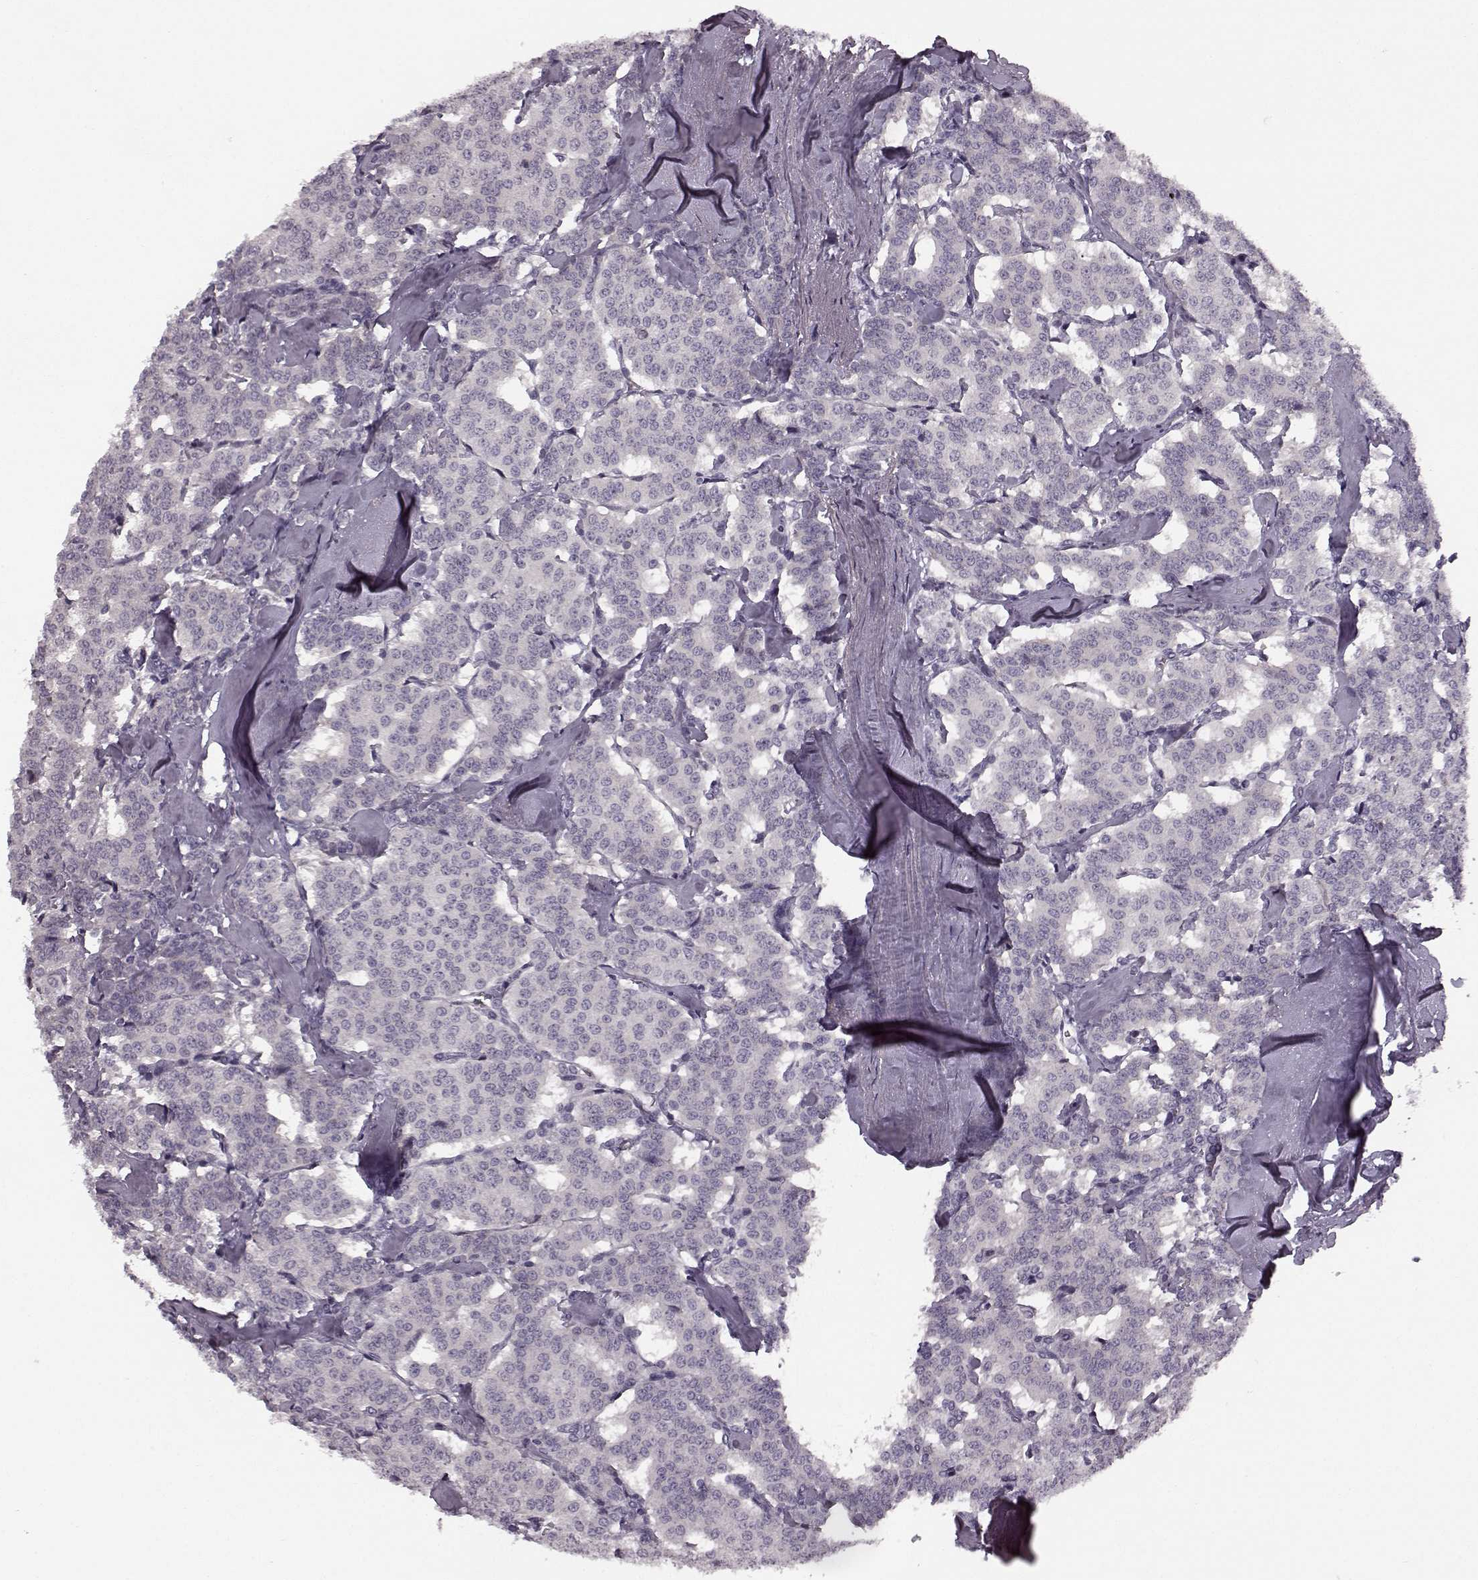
{"staining": {"intensity": "negative", "quantity": "none", "location": "none"}, "tissue": "carcinoid", "cell_type": "Tumor cells", "image_type": "cancer", "snomed": [{"axis": "morphology", "description": "Carcinoid, malignant, NOS"}, {"axis": "topography", "description": "Lung"}], "caption": "This is an immunohistochemistry image of malignant carcinoid. There is no staining in tumor cells.", "gene": "SEMG2", "patient": {"sex": "female", "age": 46}}